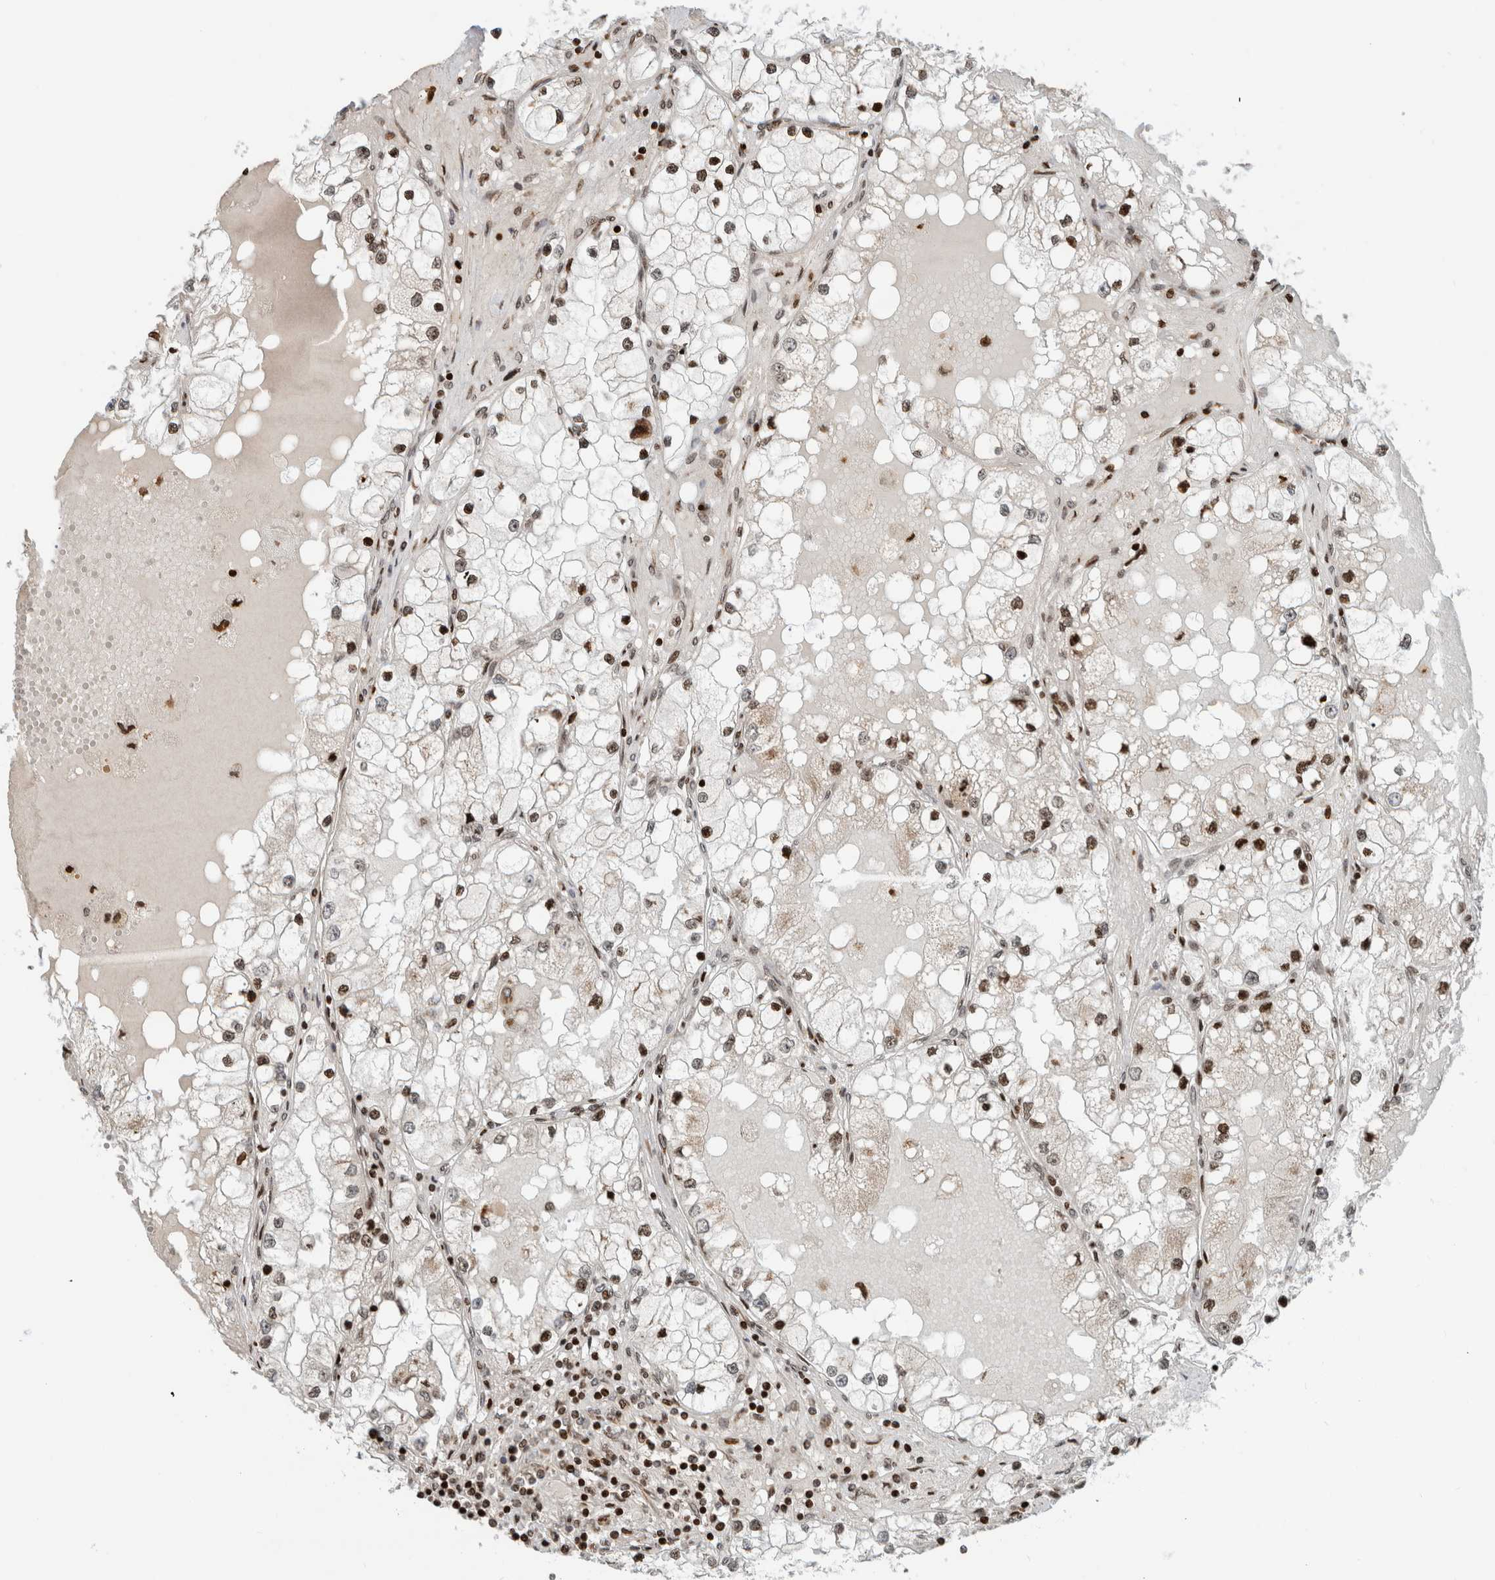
{"staining": {"intensity": "moderate", "quantity": "25%-75%", "location": "nuclear"}, "tissue": "renal cancer", "cell_type": "Tumor cells", "image_type": "cancer", "snomed": [{"axis": "morphology", "description": "Adenocarcinoma, NOS"}, {"axis": "topography", "description": "Kidney"}], "caption": "Immunohistochemistry photomicrograph of neoplastic tissue: renal cancer (adenocarcinoma) stained using immunohistochemistry (IHC) reveals medium levels of moderate protein expression localized specifically in the nuclear of tumor cells, appearing as a nuclear brown color.", "gene": "GINS4", "patient": {"sex": "male", "age": 68}}